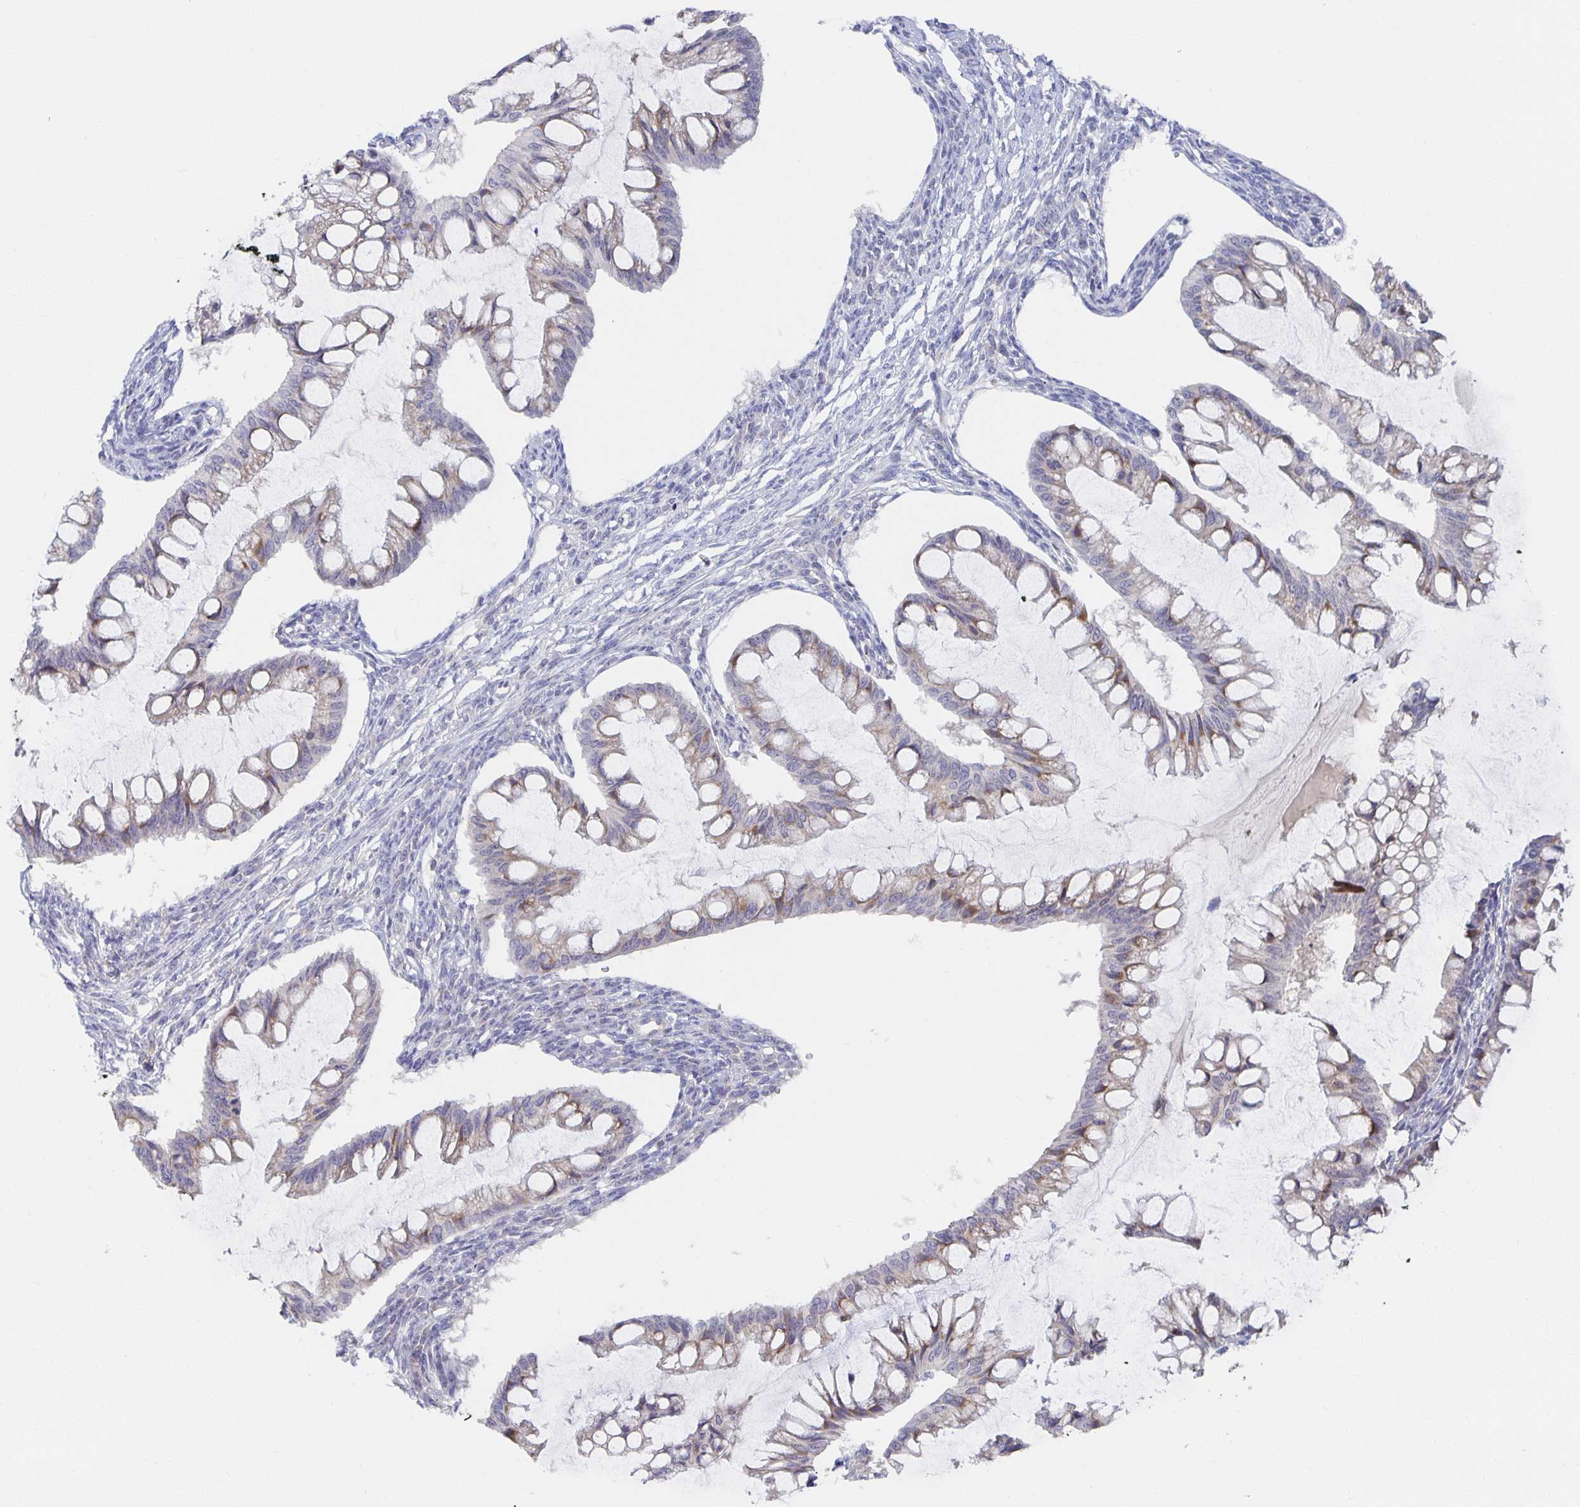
{"staining": {"intensity": "weak", "quantity": "25%-75%", "location": "cytoplasmic/membranous"}, "tissue": "ovarian cancer", "cell_type": "Tumor cells", "image_type": "cancer", "snomed": [{"axis": "morphology", "description": "Cystadenocarcinoma, mucinous, NOS"}, {"axis": "topography", "description": "Ovary"}], "caption": "The micrograph shows a brown stain indicating the presence of a protein in the cytoplasmic/membranous of tumor cells in ovarian cancer.", "gene": "BAD", "patient": {"sex": "female", "age": 73}}